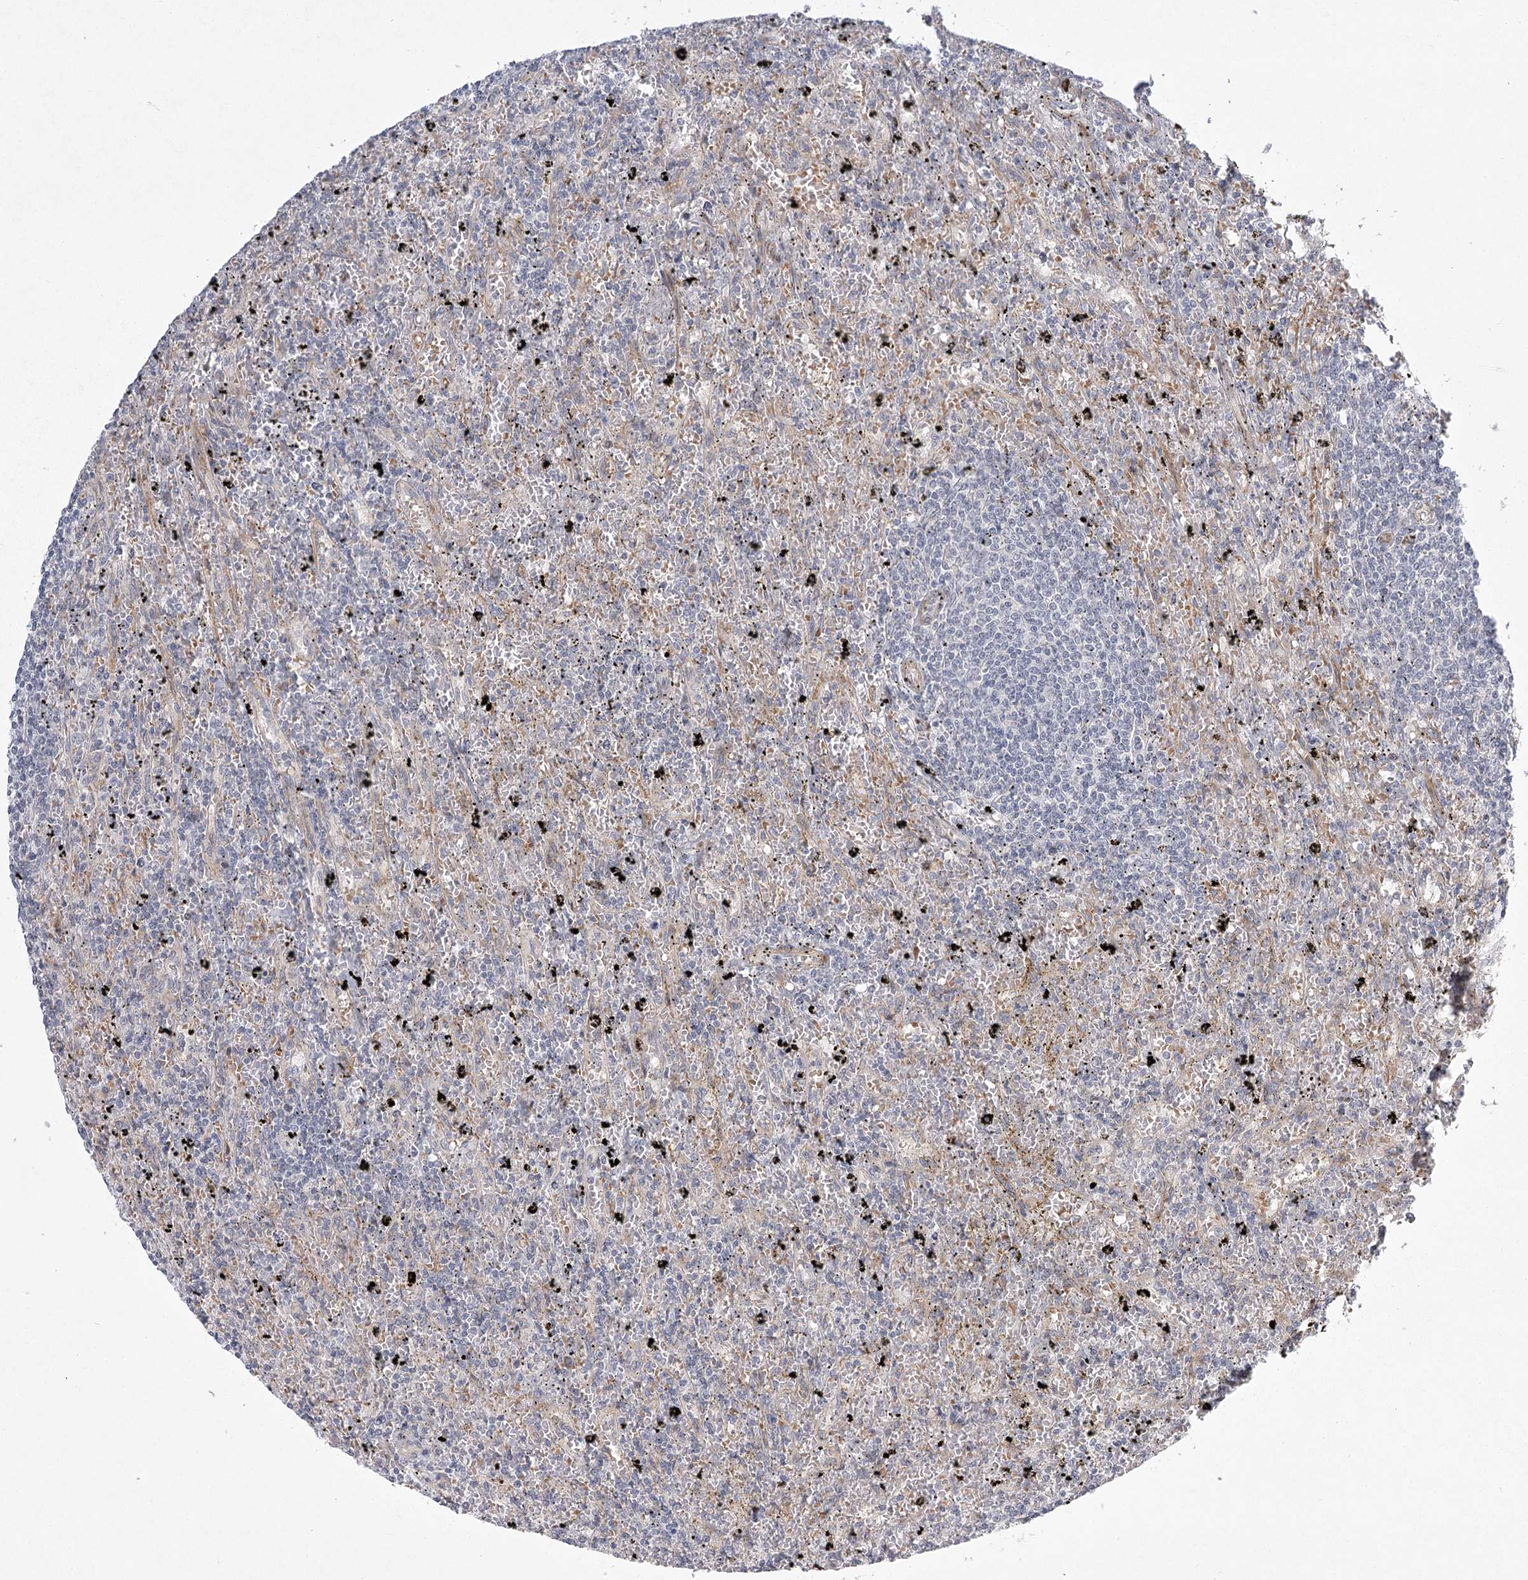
{"staining": {"intensity": "negative", "quantity": "none", "location": "none"}, "tissue": "lymphoma", "cell_type": "Tumor cells", "image_type": "cancer", "snomed": [{"axis": "morphology", "description": "Malignant lymphoma, non-Hodgkin's type, Low grade"}, {"axis": "topography", "description": "Spleen"}], "caption": "Lymphoma was stained to show a protein in brown. There is no significant expression in tumor cells.", "gene": "MEPE", "patient": {"sex": "male", "age": 76}}